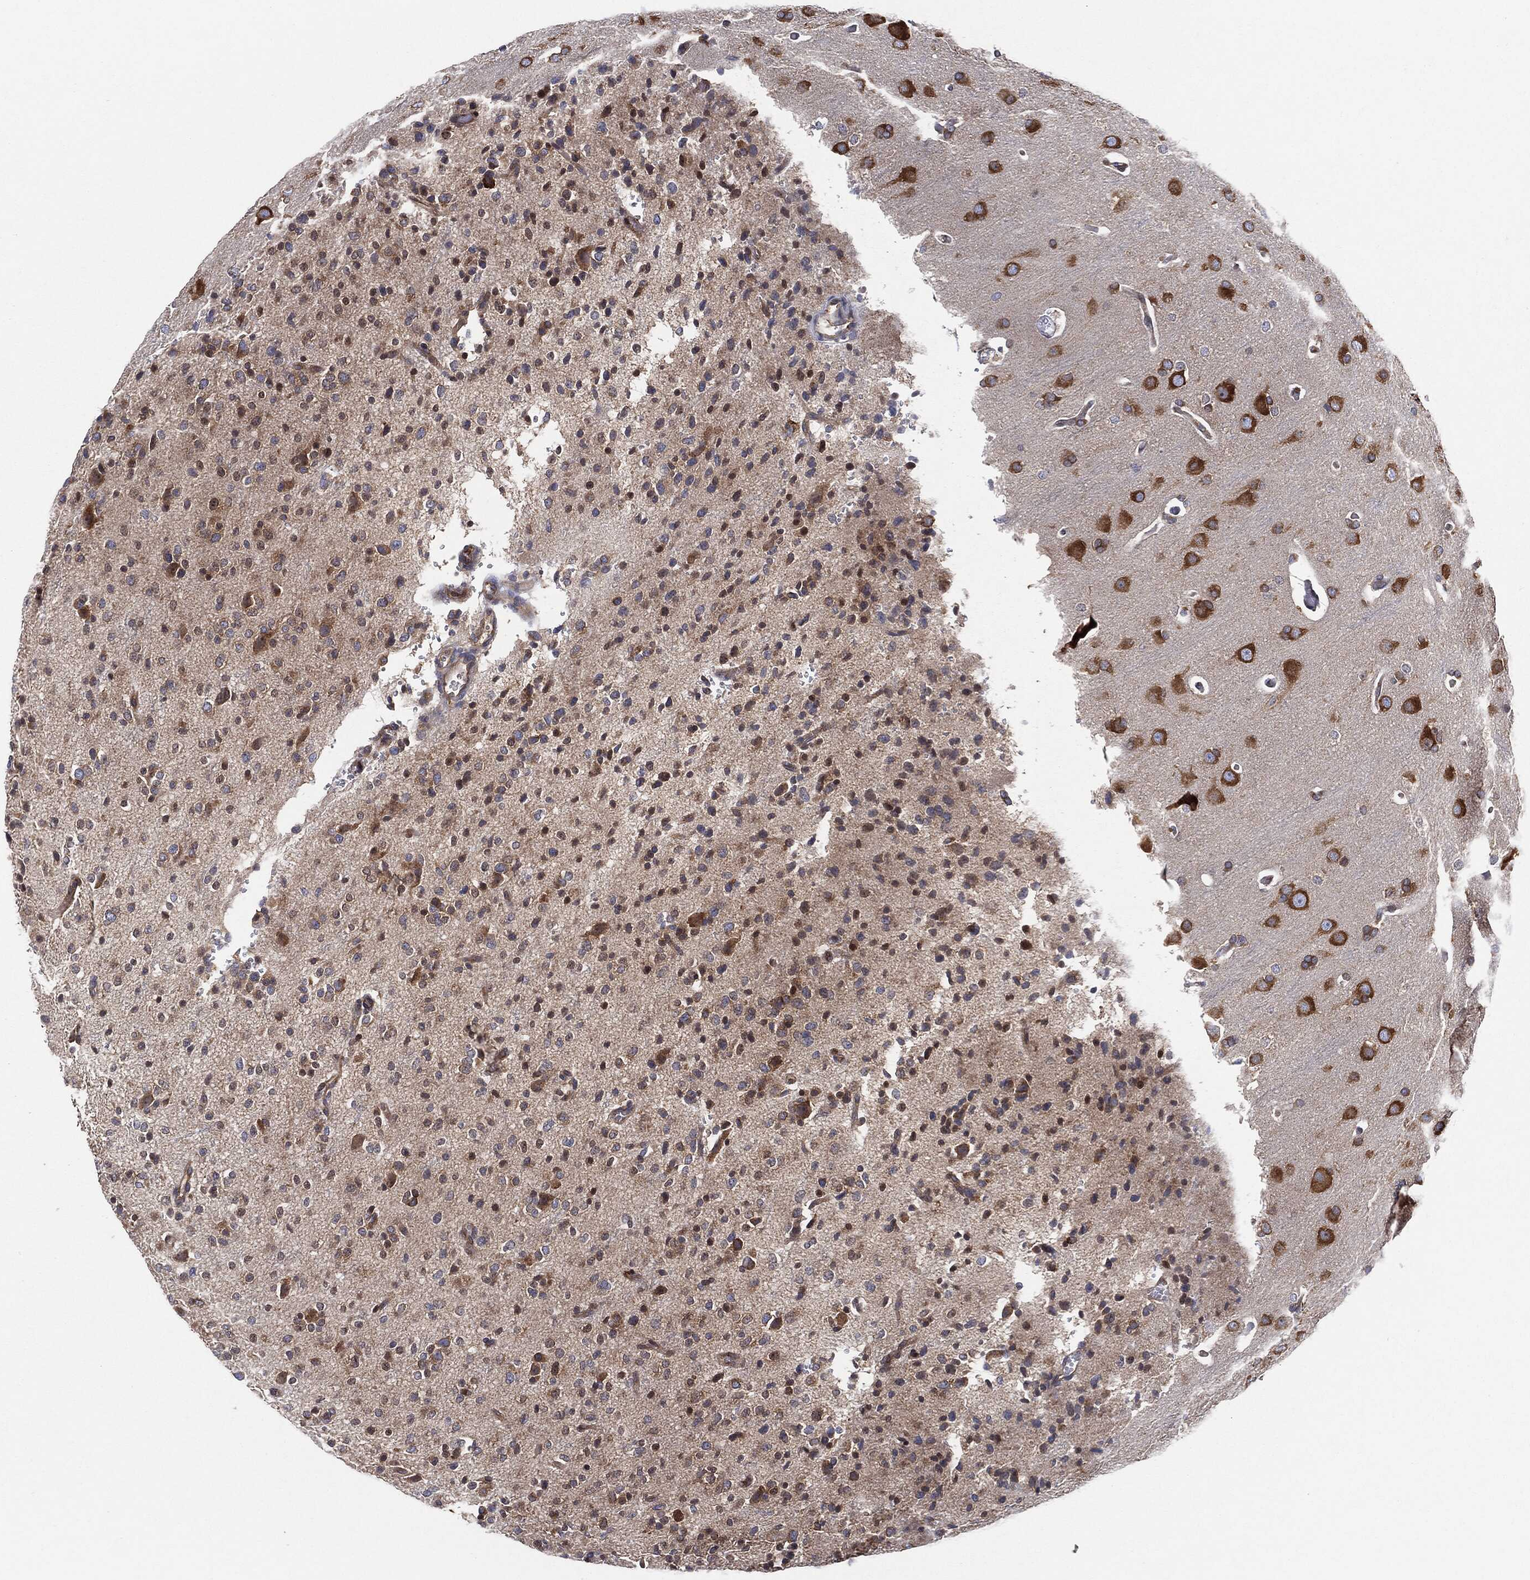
{"staining": {"intensity": "moderate", "quantity": "25%-75%", "location": "cytoplasmic/membranous"}, "tissue": "glioma", "cell_type": "Tumor cells", "image_type": "cancer", "snomed": [{"axis": "morphology", "description": "Glioma, malignant, Low grade"}, {"axis": "topography", "description": "Brain"}], "caption": "This is a photomicrograph of immunohistochemistry staining of malignant low-grade glioma, which shows moderate positivity in the cytoplasmic/membranous of tumor cells.", "gene": "EIF2S2", "patient": {"sex": "male", "age": 41}}